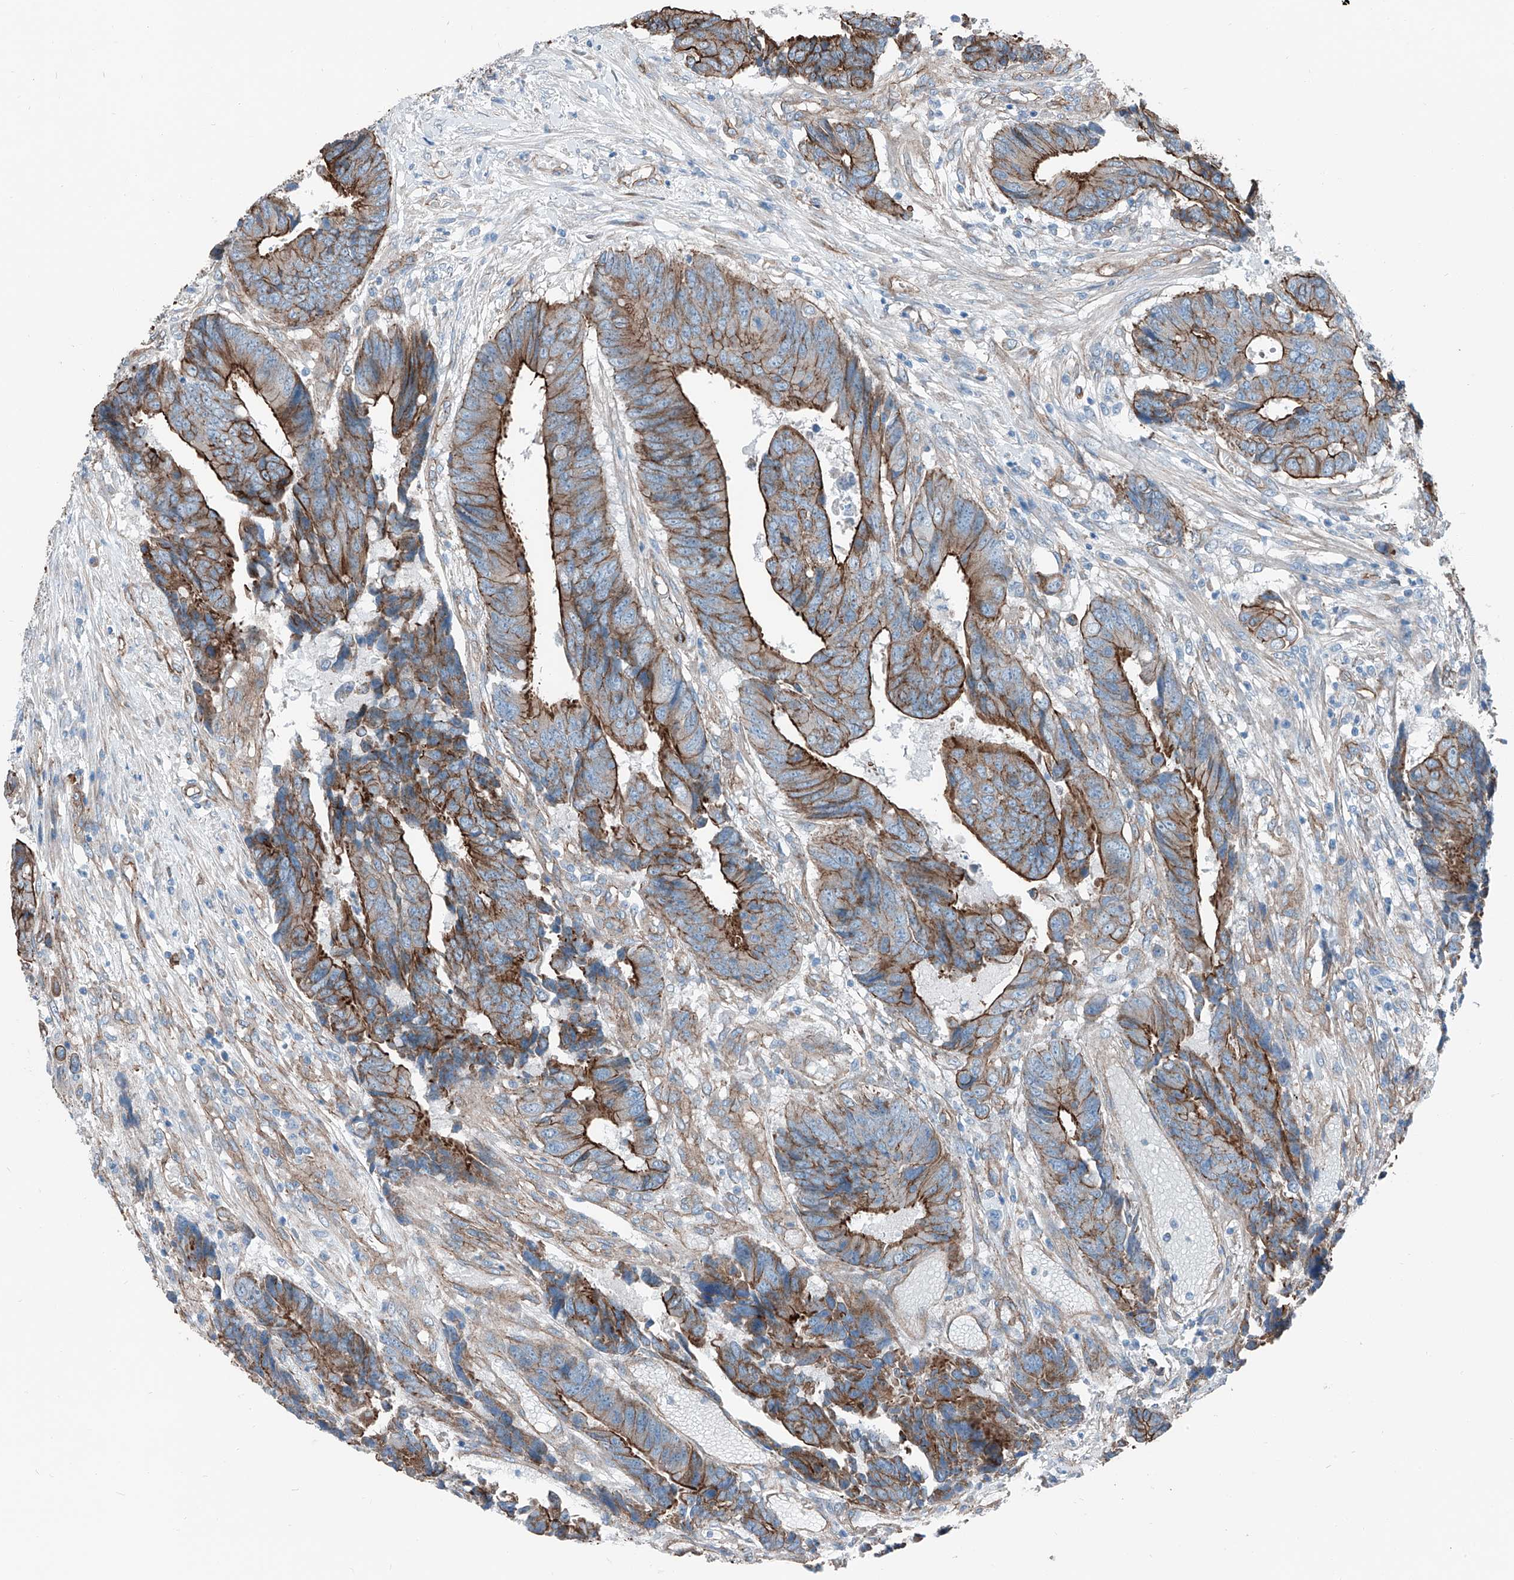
{"staining": {"intensity": "strong", "quantity": "25%-75%", "location": "cytoplasmic/membranous"}, "tissue": "colorectal cancer", "cell_type": "Tumor cells", "image_type": "cancer", "snomed": [{"axis": "morphology", "description": "Adenocarcinoma, NOS"}, {"axis": "topography", "description": "Rectum"}], "caption": "DAB immunohistochemical staining of colorectal adenocarcinoma exhibits strong cytoplasmic/membranous protein expression in approximately 25%-75% of tumor cells.", "gene": "THEMIS2", "patient": {"sex": "male", "age": 84}}